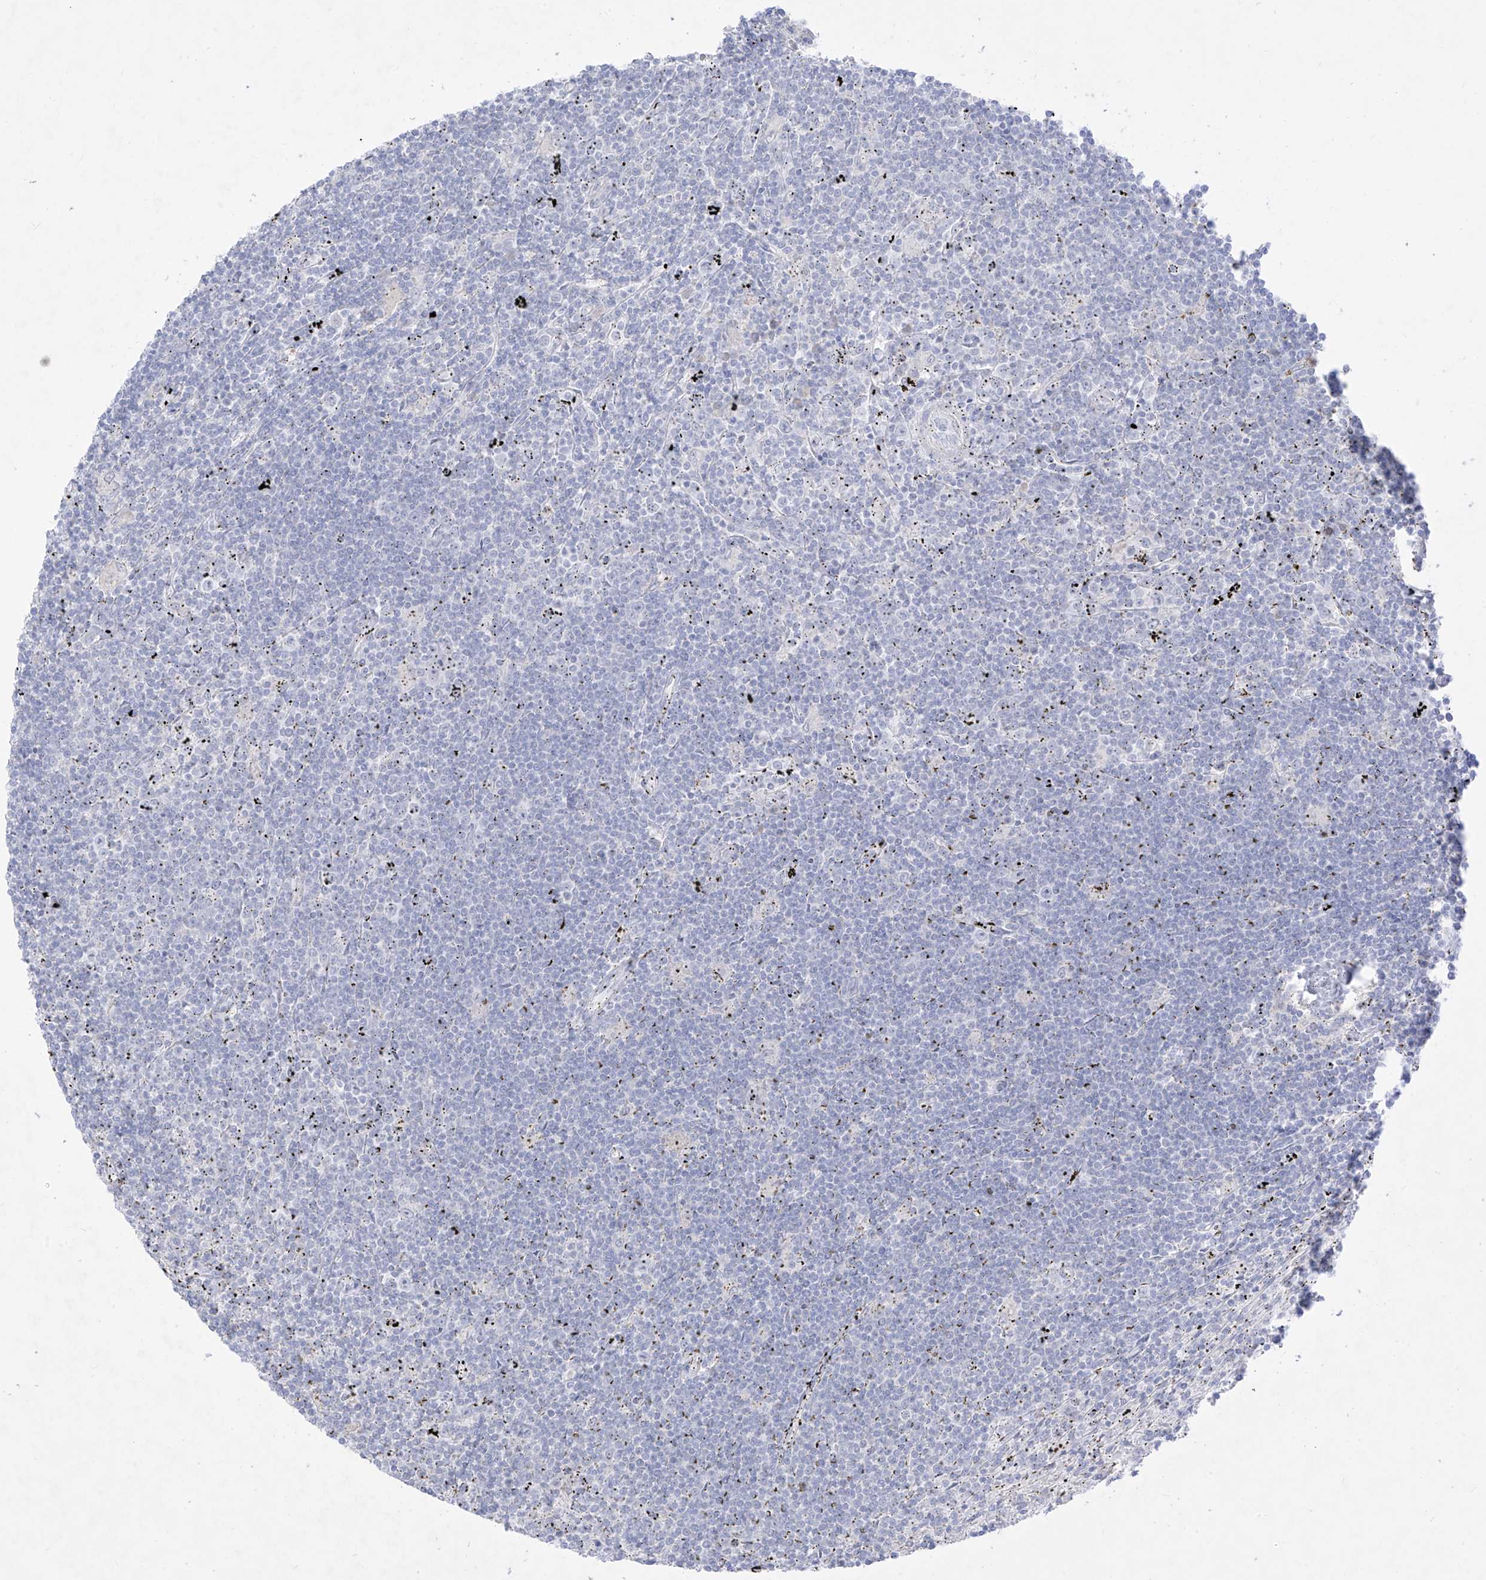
{"staining": {"intensity": "negative", "quantity": "none", "location": "none"}, "tissue": "lymphoma", "cell_type": "Tumor cells", "image_type": "cancer", "snomed": [{"axis": "morphology", "description": "Malignant lymphoma, non-Hodgkin's type, Low grade"}, {"axis": "topography", "description": "Spleen"}], "caption": "Lymphoma stained for a protein using immunohistochemistry exhibits no expression tumor cells.", "gene": "TGM4", "patient": {"sex": "male", "age": 76}}